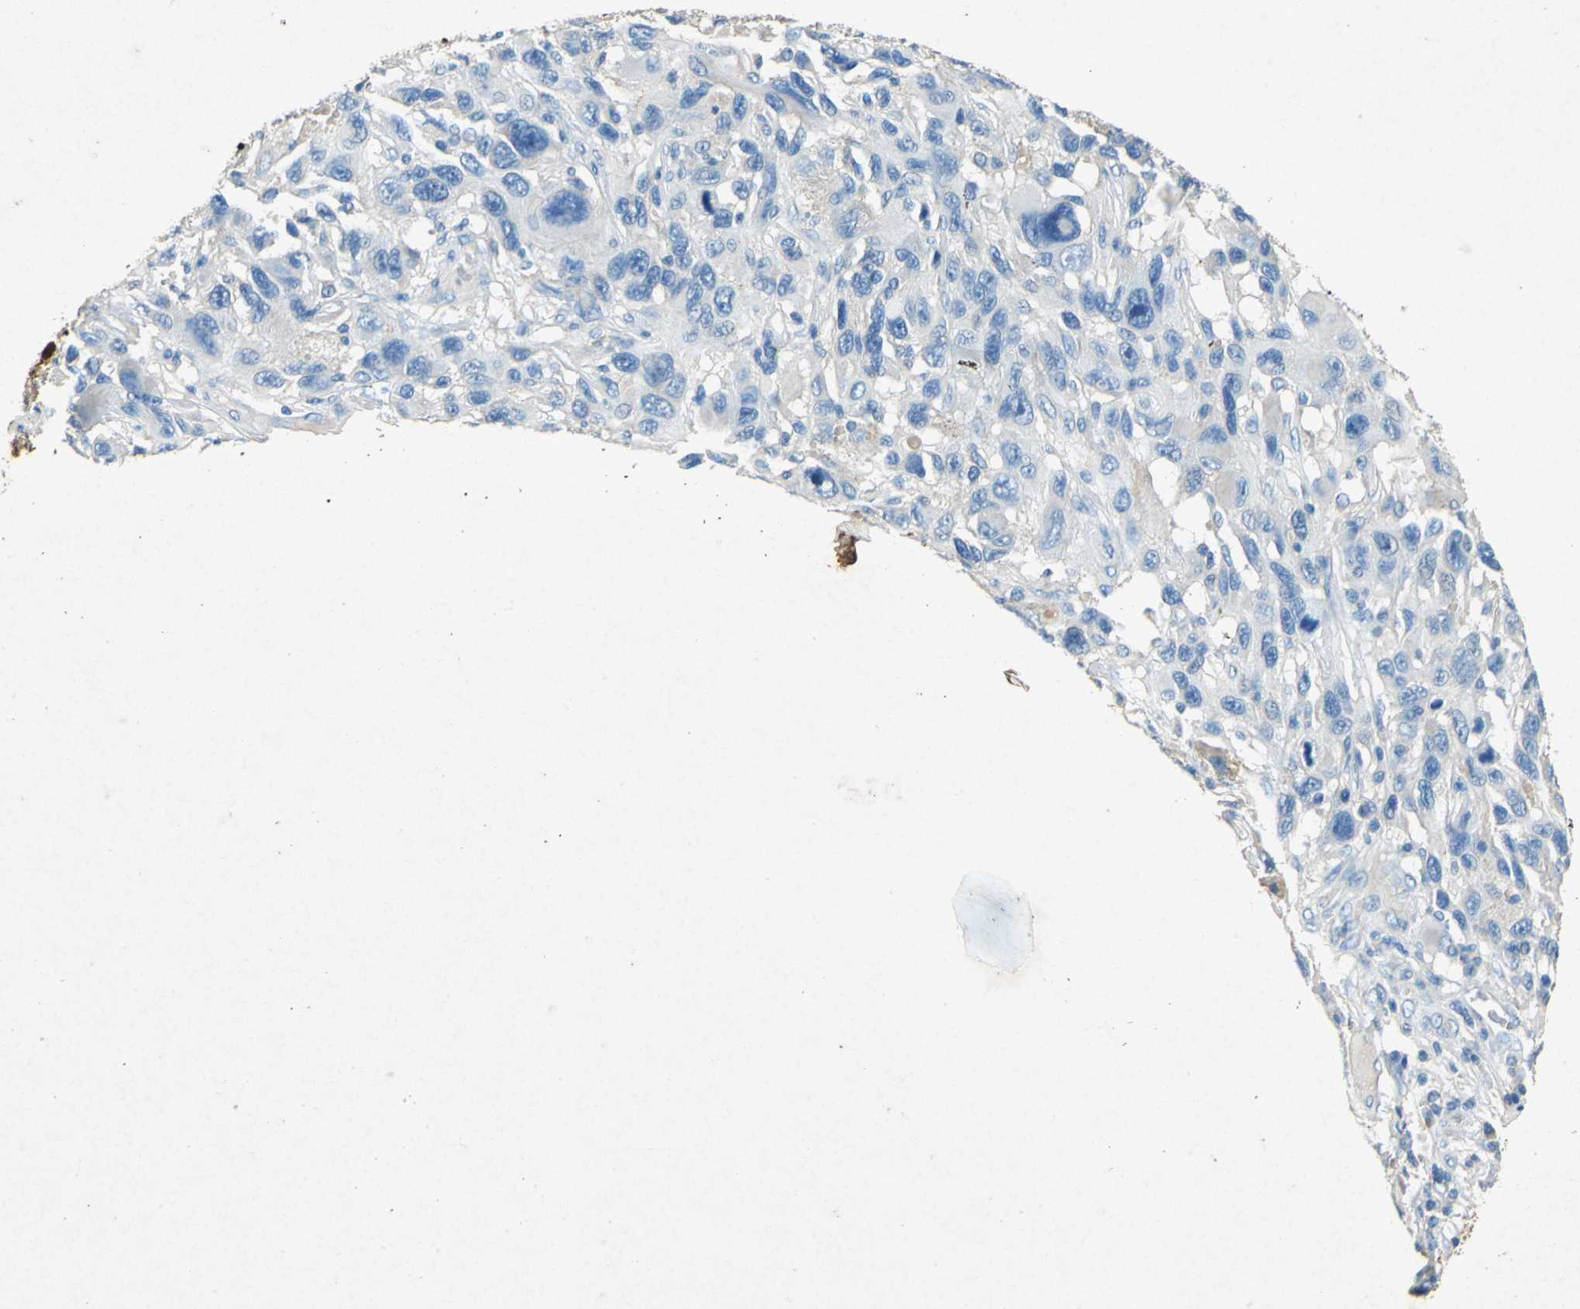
{"staining": {"intensity": "negative", "quantity": "none", "location": "none"}, "tissue": "melanoma", "cell_type": "Tumor cells", "image_type": "cancer", "snomed": [{"axis": "morphology", "description": "Malignant melanoma, NOS"}, {"axis": "topography", "description": "Skin"}], "caption": "Malignant melanoma was stained to show a protein in brown. There is no significant staining in tumor cells.", "gene": "ADAMTS5", "patient": {"sex": "male", "age": 53}}